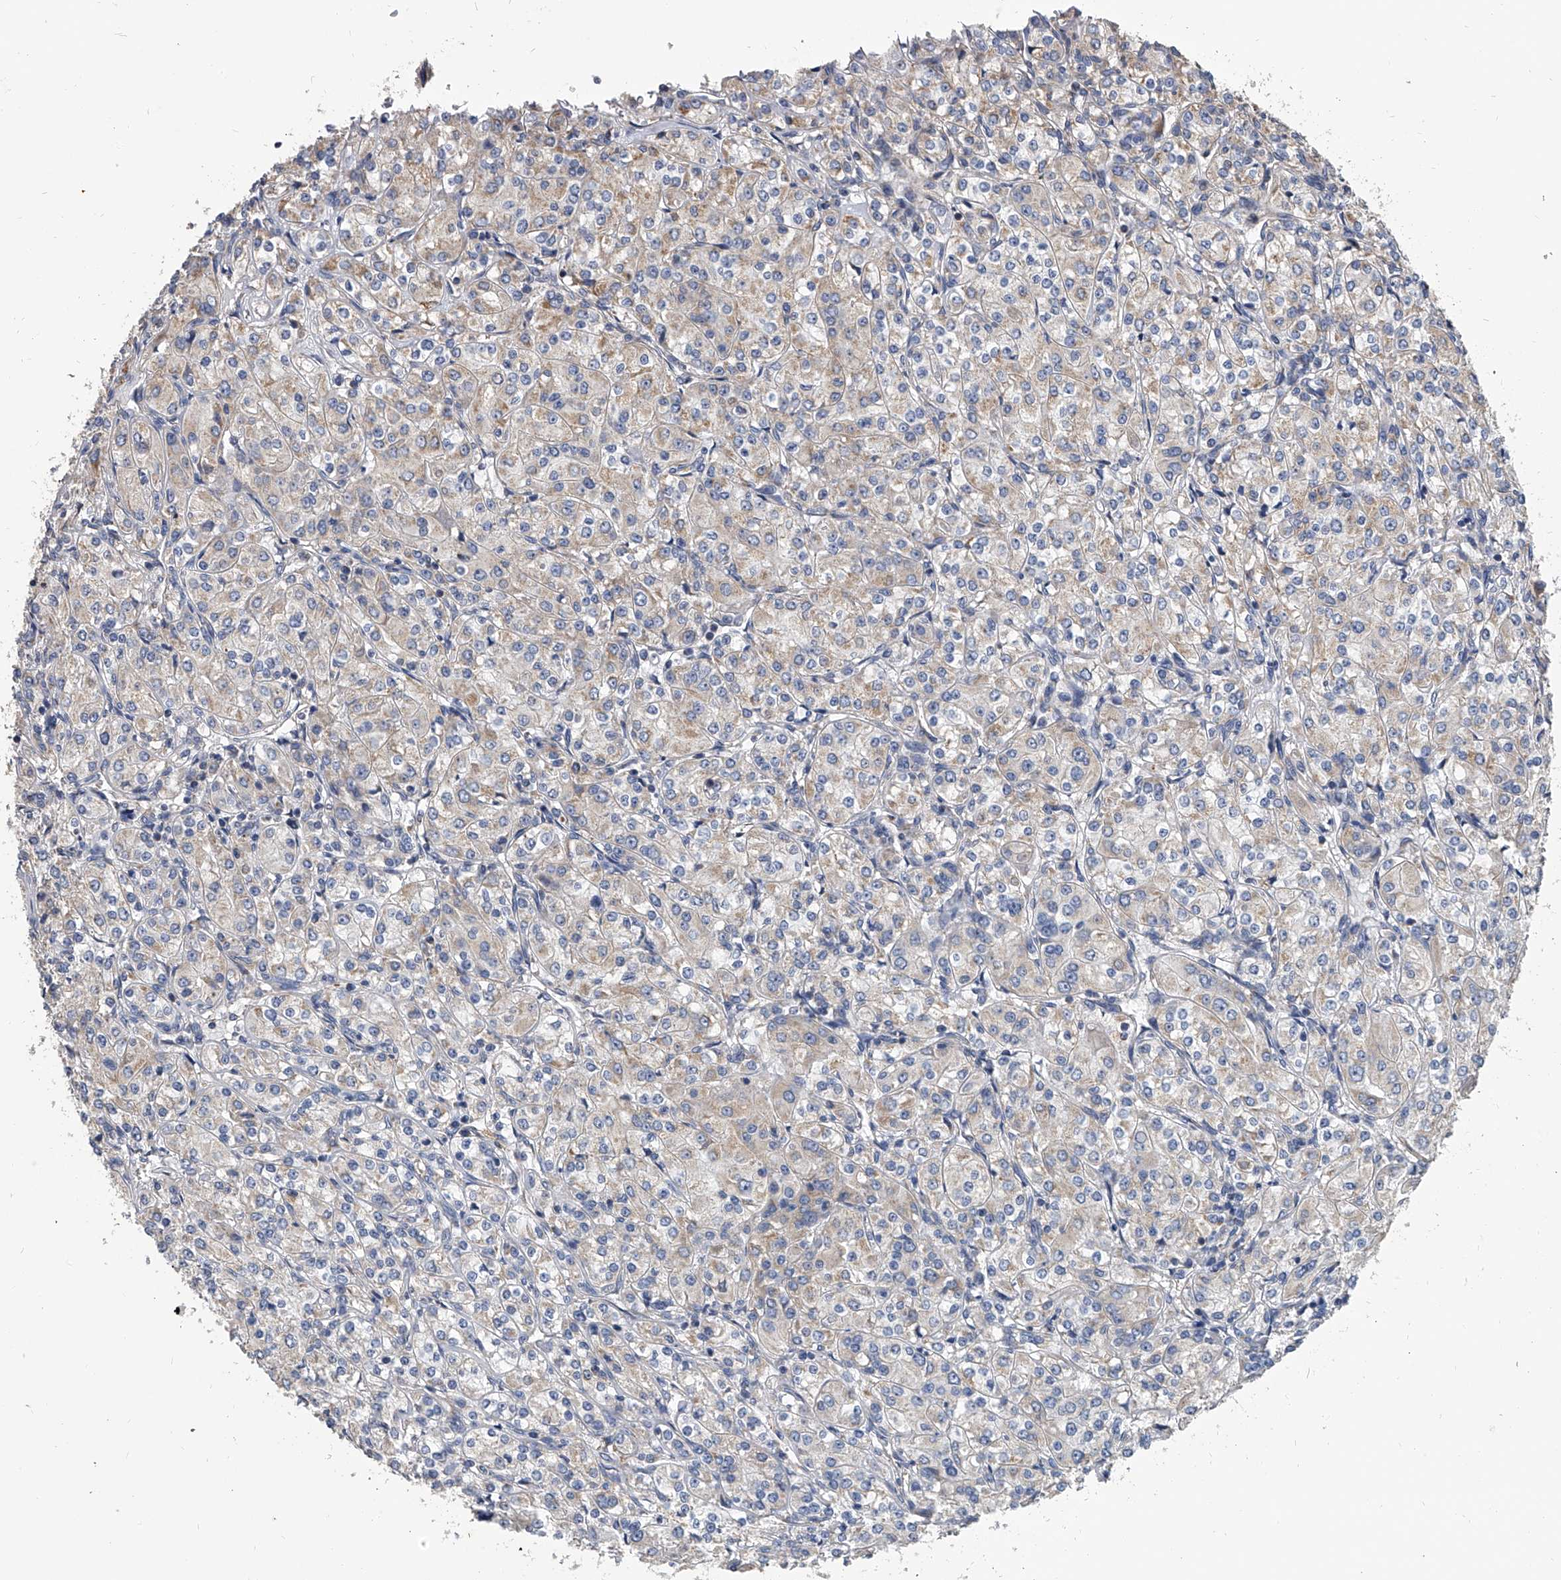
{"staining": {"intensity": "weak", "quantity": "<25%", "location": "cytoplasmic/membranous"}, "tissue": "renal cancer", "cell_type": "Tumor cells", "image_type": "cancer", "snomed": [{"axis": "morphology", "description": "Adenocarcinoma, NOS"}, {"axis": "topography", "description": "Kidney"}], "caption": "High power microscopy micrograph of an immunohistochemistry (IHC) micrograph of adenocarcinoma (renal), revealing no significant positivity in tumor cells.", "gene": "MRPL28", "patient": {"sex": "male", "age": 77}}